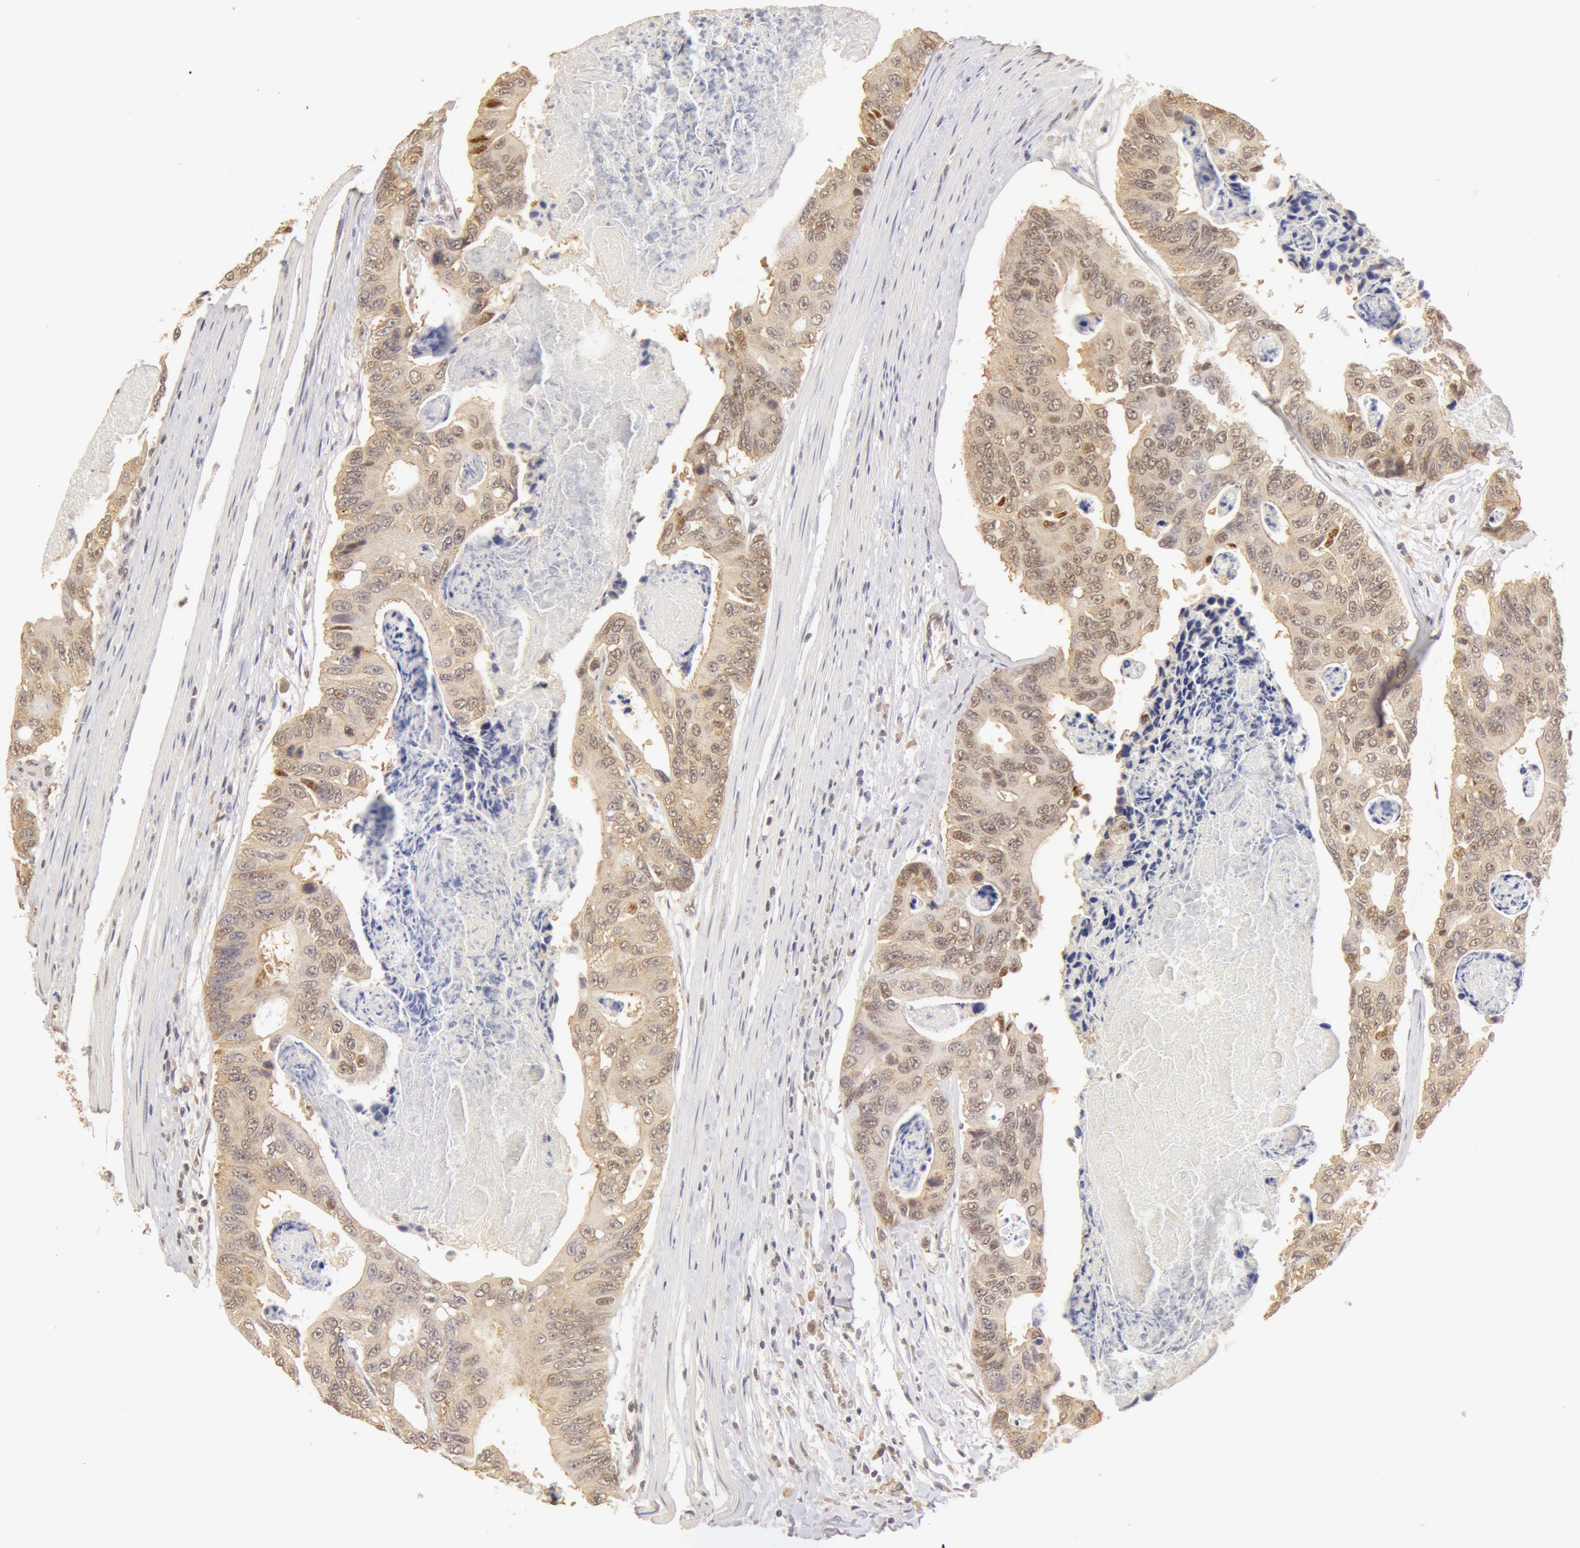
{"staining": {"intensity": "moderate", "quantity": ">75%", "location": "cytoplasmic/membranous,nuclear"}, "tissue": "colorectal cancer", "cell_type": "Tumor cells", "image_type": "cancer", "snomed": [{"axis": "morphology", "description": "Adenocarcinoma, NOS"}, {"axis": "topography", "description": "Colon"}], "caption": "A histopathology image of human adenocarcinoma (colorectal) stained for a protein displays moderate cytoplasmic/membranous and nuclear brown staining in tumor cells.", "gene": "SNRNP70", "patient": {"sex": "female", "age": 86}}